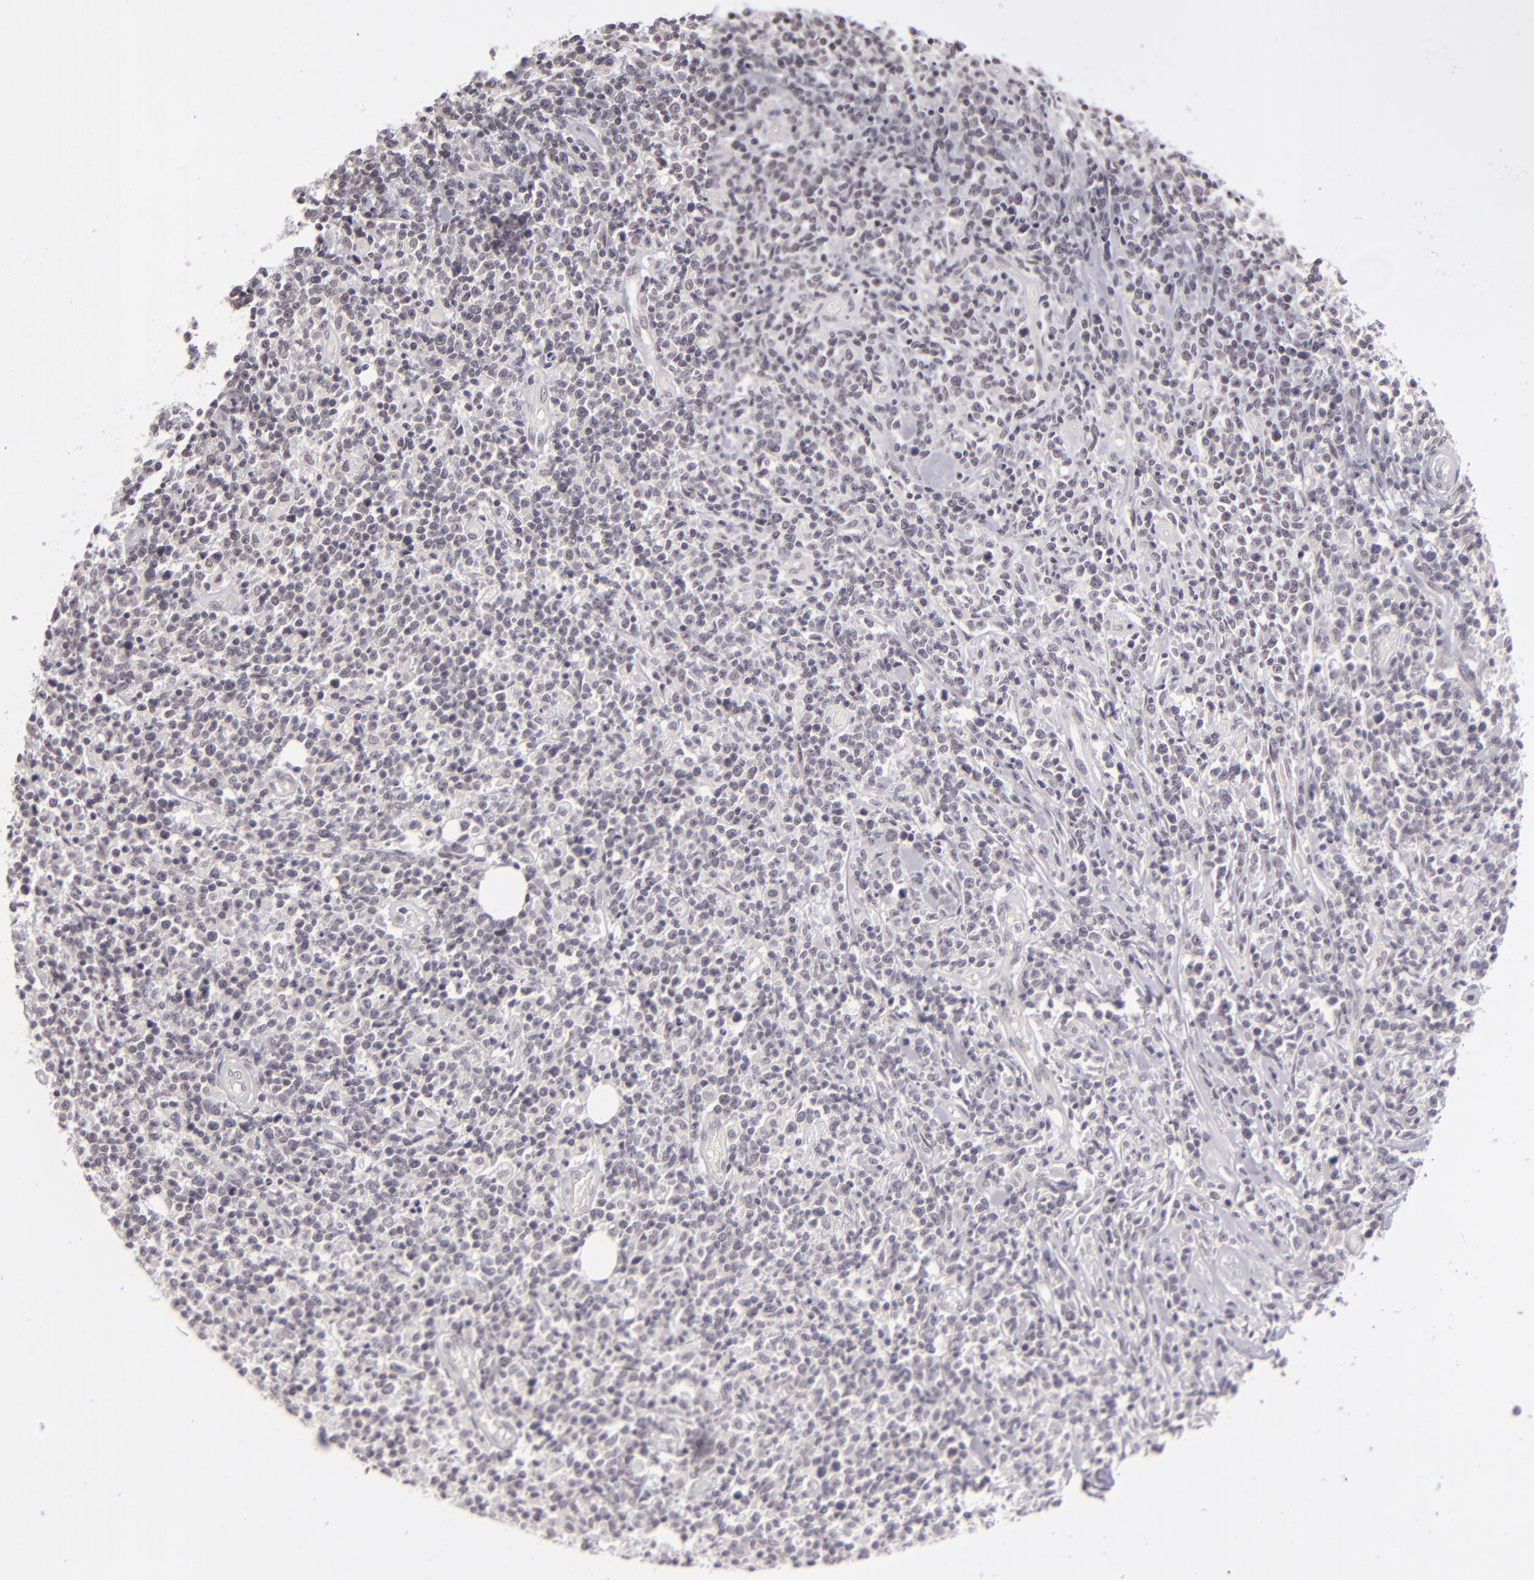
{"staining": {"intensity": "negative", "quantity": "none", "location": "none"}, "tissue": "lymphoma", "cell_type": "Tumor cells", "image_type": "cancer", "snomed": [{"axis": "morphology", "description": "Malignant lymphoma, non-Hodgkin's type, High grade"}, {"axis": "topography", "description": "Colon"}], "caption": "A histopathology image of lymphoma stained for a protein shows no brown staining in tumor cells.", "gene": "ZNF205", "patient": {"sex": "male", "age": 82}}